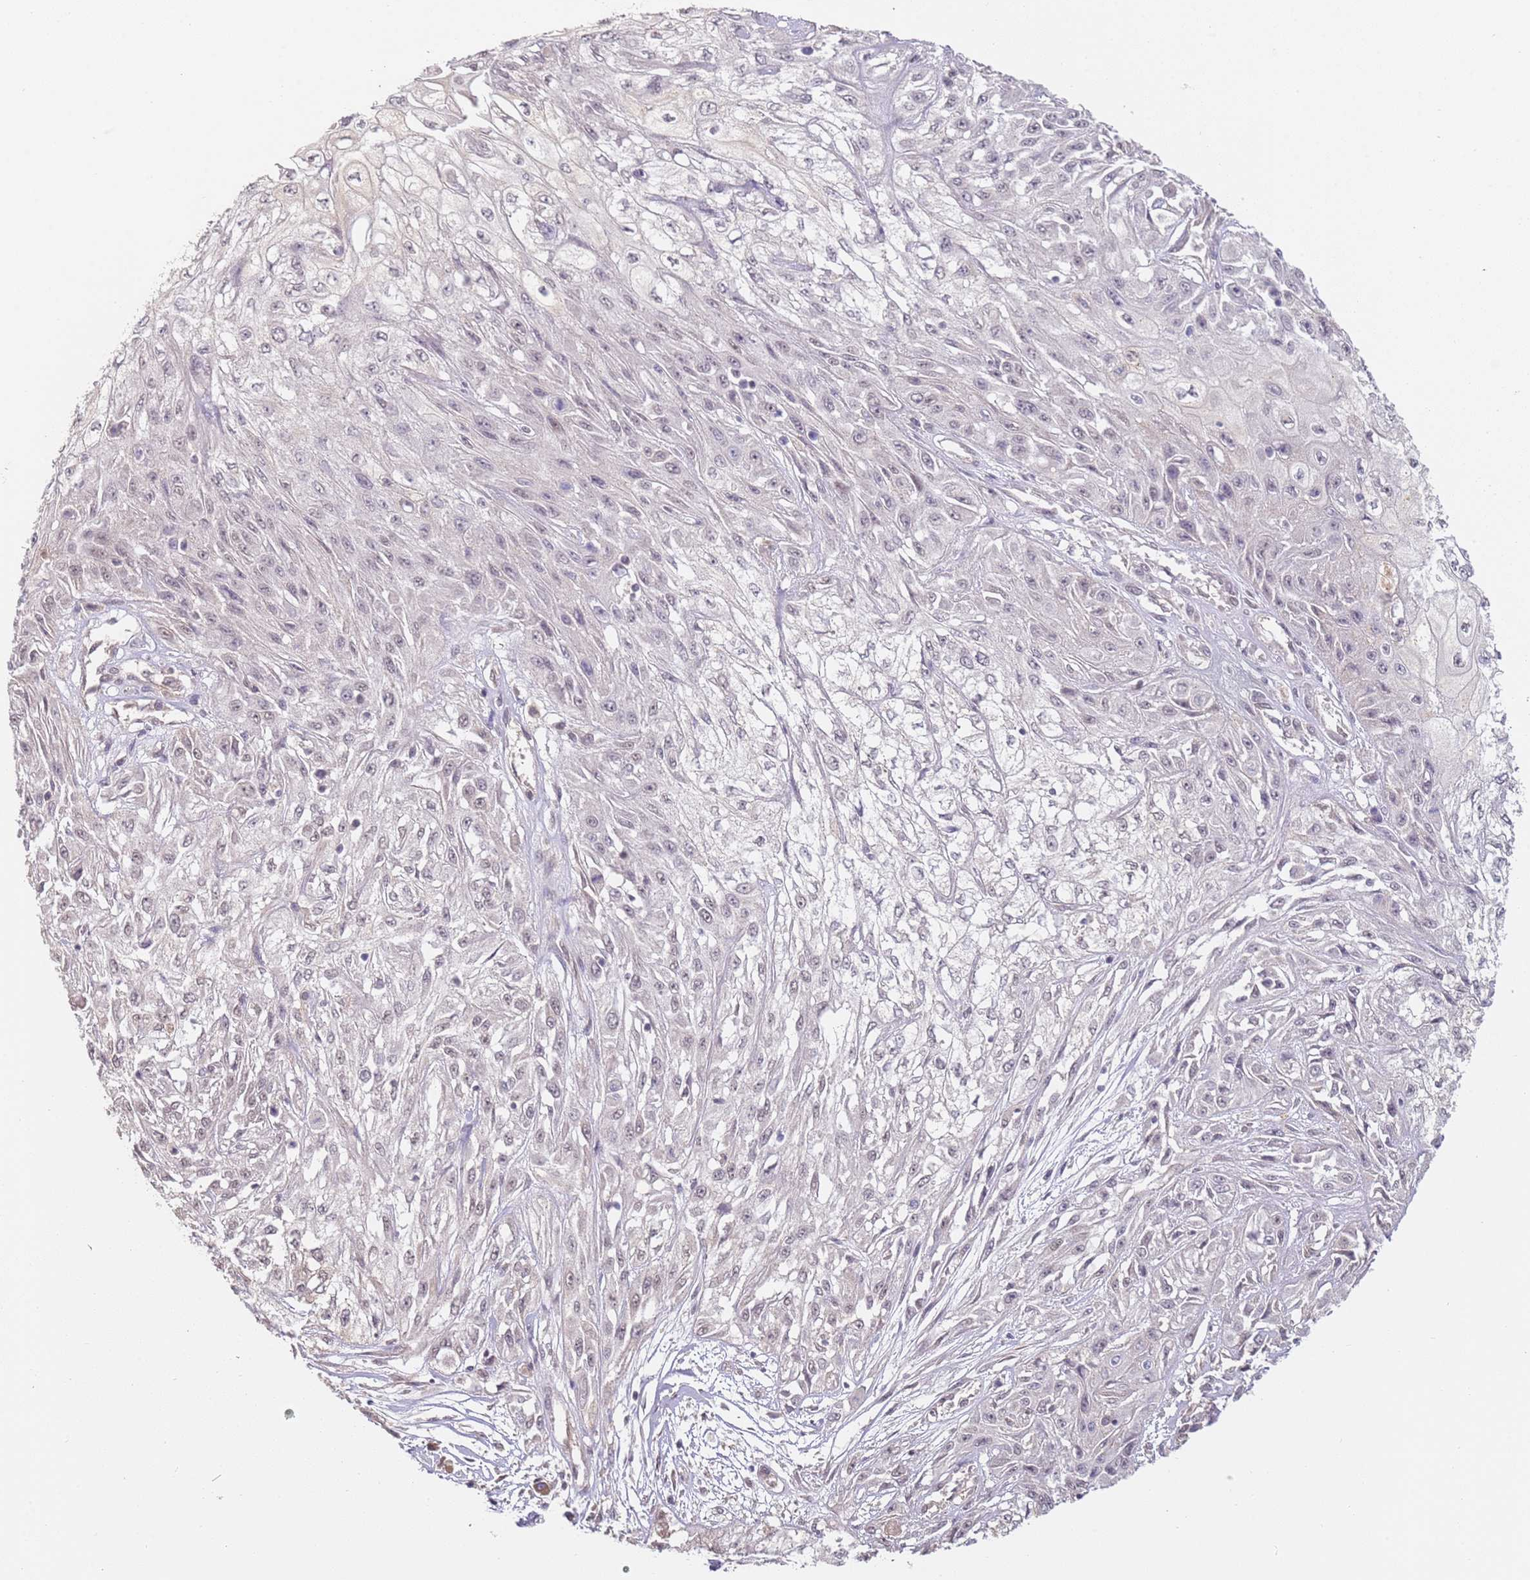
{"staining": {"intensity": "weak", "quantity": "<25%", "location": "nuclear"}, "tissue": "skin cancer", "cell_type": "Tumor cells", "image_type": "cancer", "snomed": [{"axis": "morphology", "description": "Squamous cell carcinoma, NOS"}, {"axis": "morphology", "description": "Squamous cell carcinoma, metastatic, NOS"}, {"axis": "topography", "description": "Skin"}, {"axis": "topography", "description": "Lymph node"}], "caption": "Squamous cell carcinoma (skin) stained for a protein using IHC demonstrates no positivity tumor cells.", "gene": "WDR93", "patient": {"sex": "male", "age": 75}}